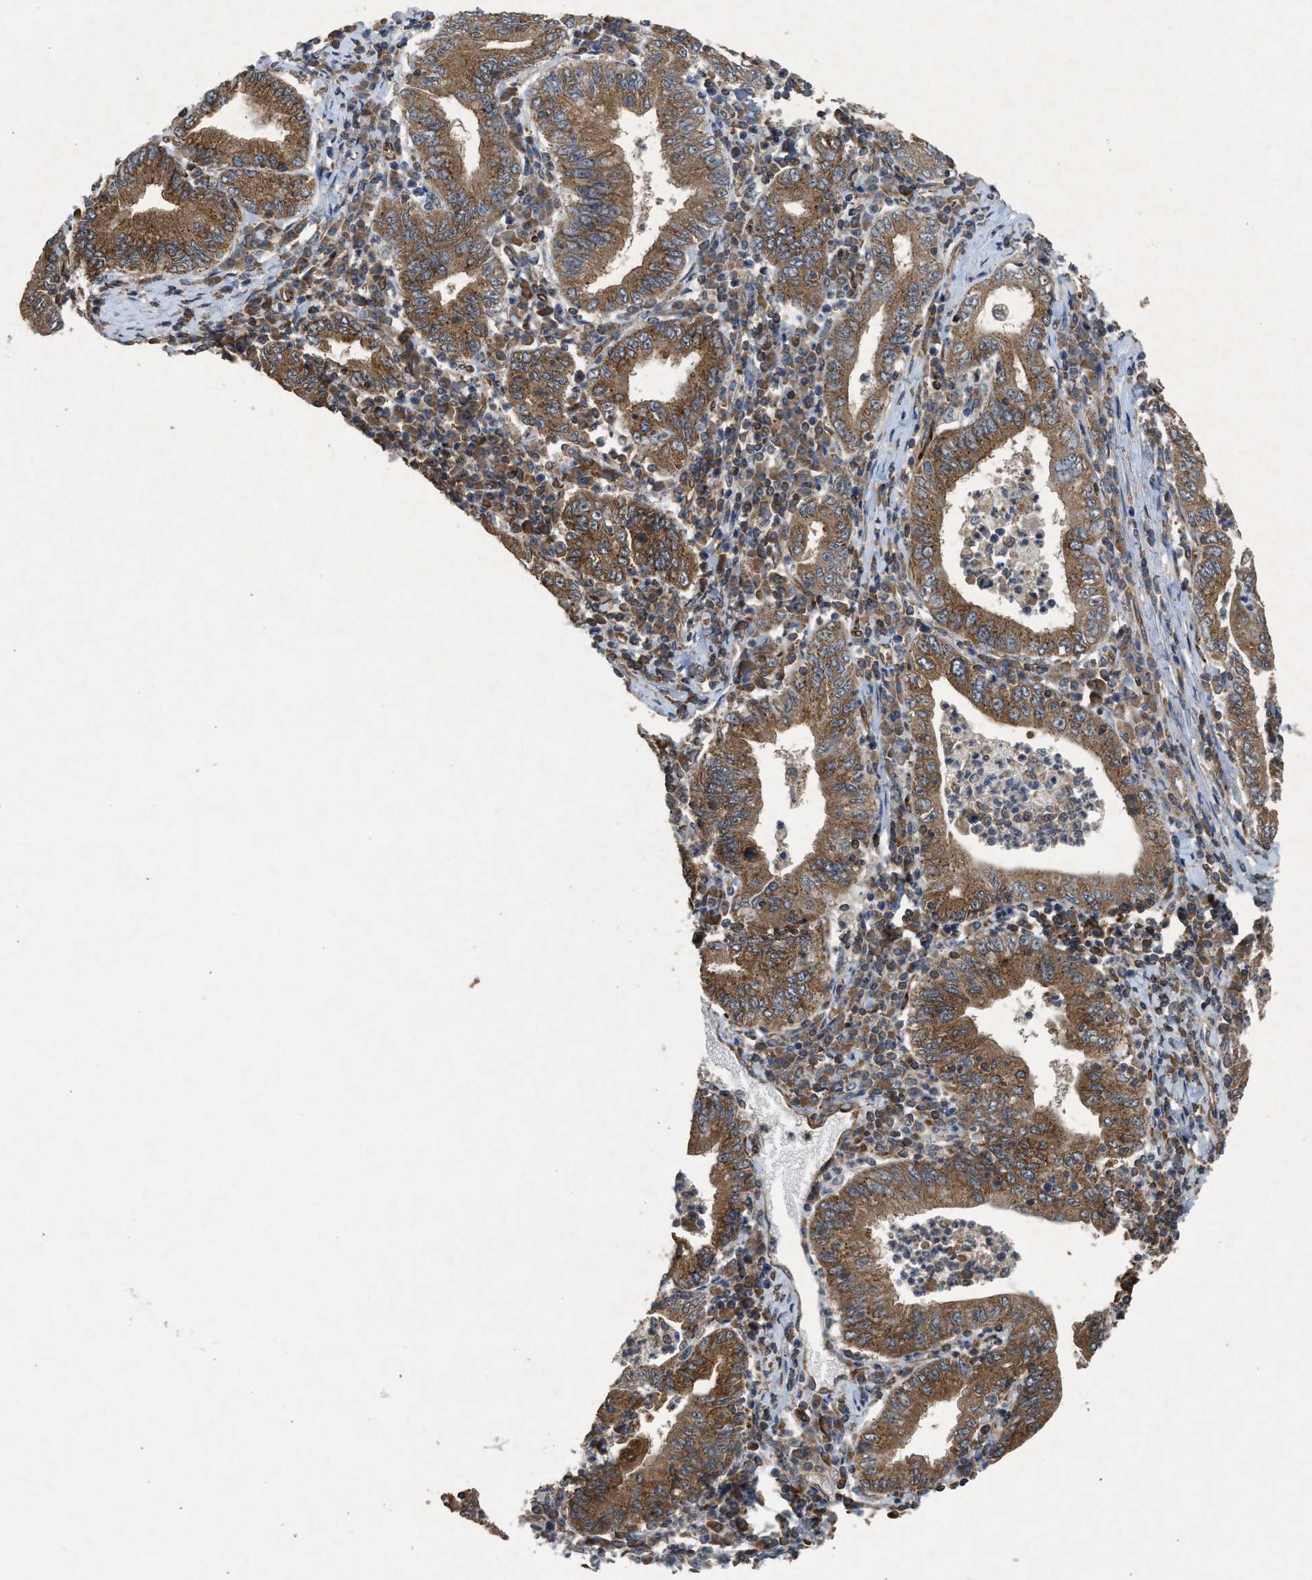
{"staining": {"intensity": "moderate", "quantity": ">75%", "location": "cytoplasmic/membranous"}, "tissue": "stomach cancer", "cell_type": "Tumor cells", "image_type": "cancer", "snomed": [{"axis": "morphology", "description": "Normal tissue, NOS"}, {"axis": "morphology", "description": "Adenocarcinoma, NOS"}, {"axis": "topography", "description": "Esophagus"}, {"axis": "topography", "description": "Stomach, upper"}, {"axis": "topography", "description": "Peripheral nerve tissue"}], "caption": "Immunohistochemistry (IHC) of human stomach cancer (adenocarcinoma) exhibits medium levels of moderate cytoplasmic/membranous positivity in approximately >75% of tumor cells. (DAB (3,3'-diaminobenzidine) IHC with brightfield microscopy, high magnification).", "gene": "HIP1R", "patient": {"sex": "male", "age": 62}}